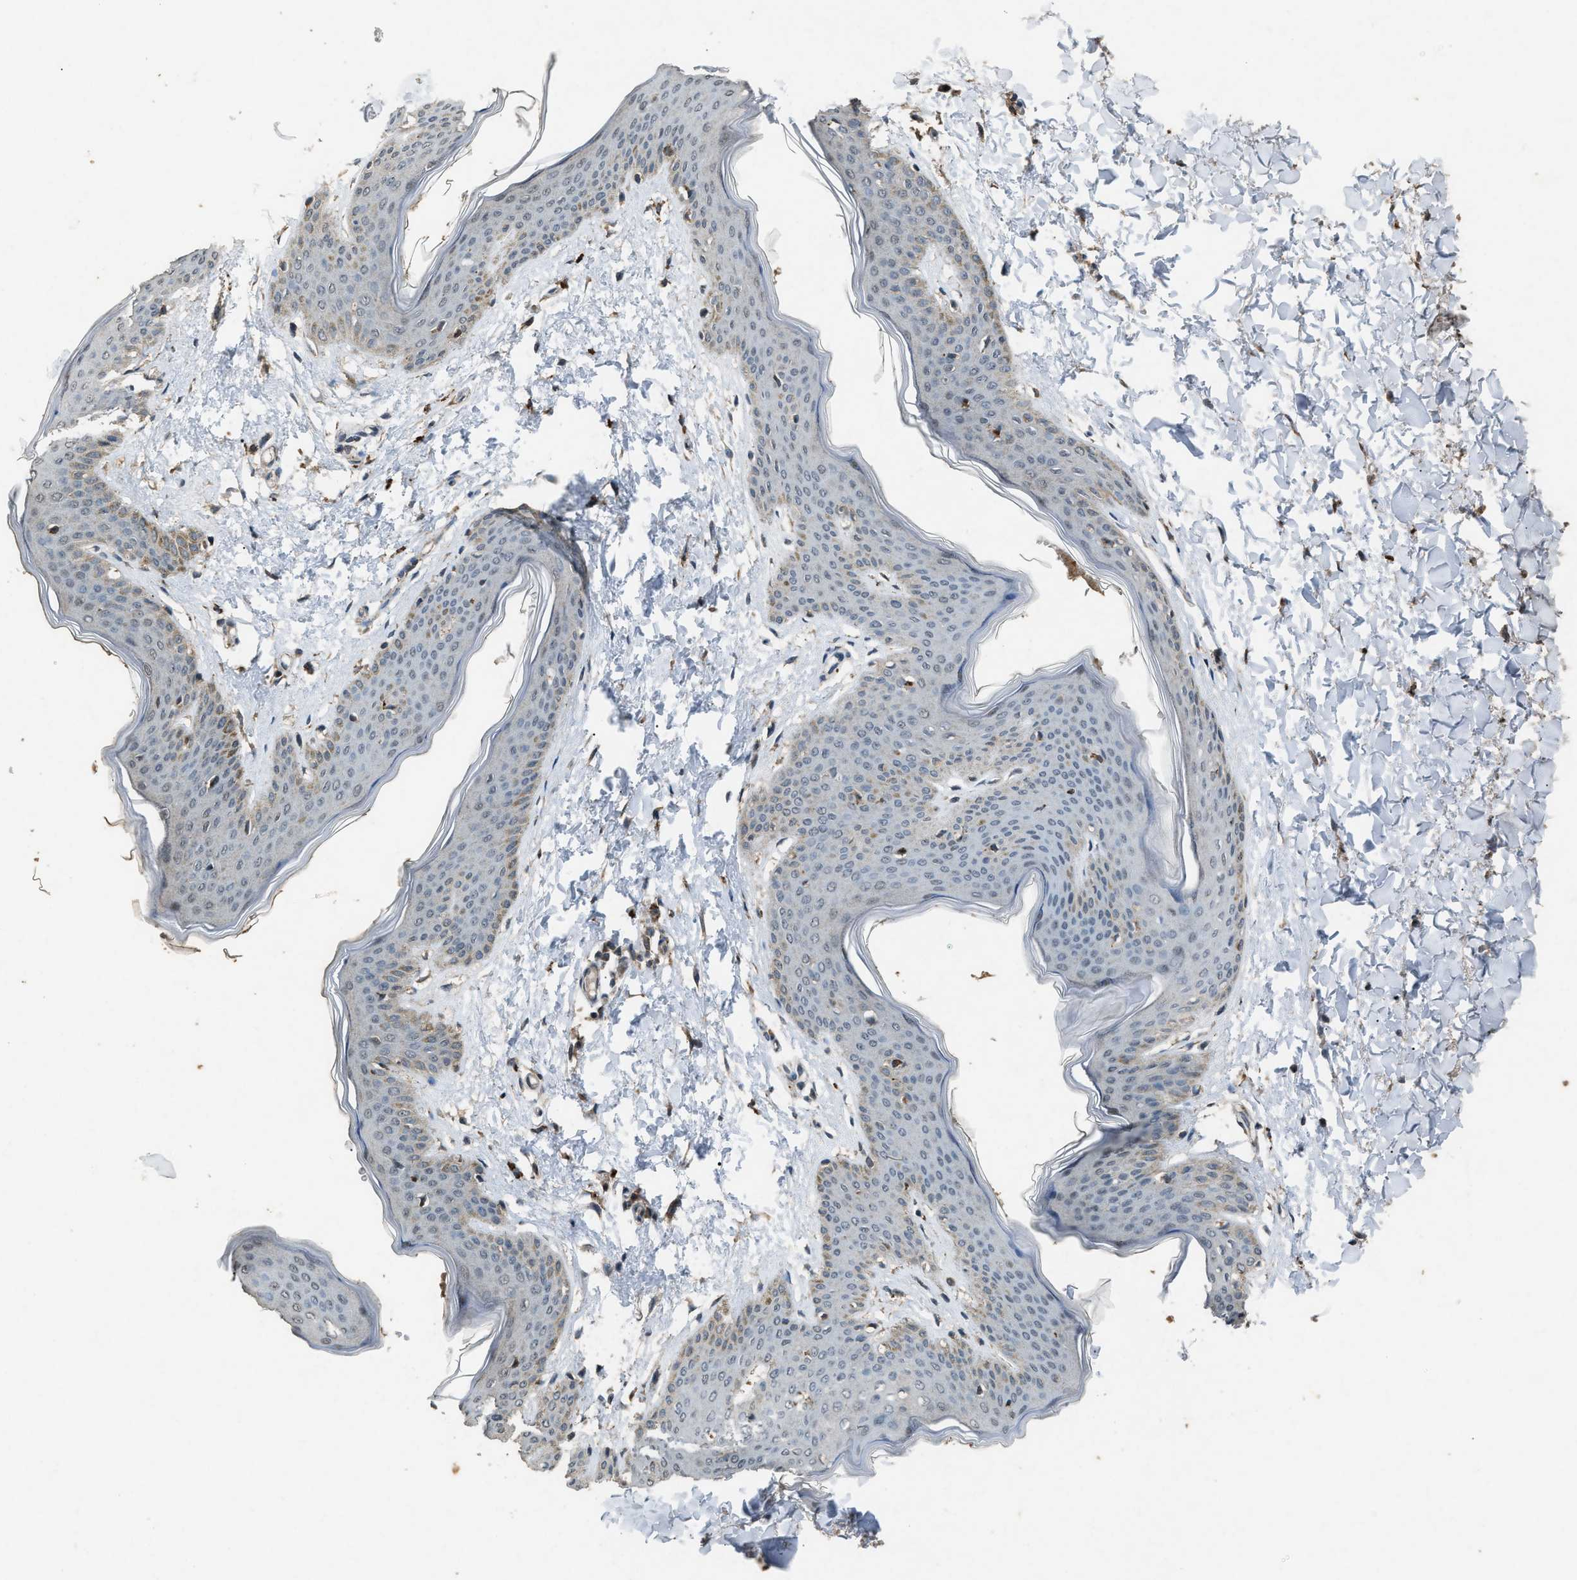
{"staining": {"intensity": "strong", "quantity": ">75%", "location": "cytoplasmic/membranous"}, "tissue": "skin", "cell_type": "Fibroblasts", "image_type": "normal", "snomed": [{"axis": "morphology", "description": "Normal tissue, NOS"}, {"axis": "topography", "description": "Skin"}], "caption": "An immunohistochemistry histopathology image of benign tissue is shown. Protein staining in brown labels strong cytoplasmic/membranous positivity in skin within fibroblasts. (IHC, brightfield microscopy, high magnification).", "gene": "PSMD1", "patient": {"sex": "female", "age": 17}}